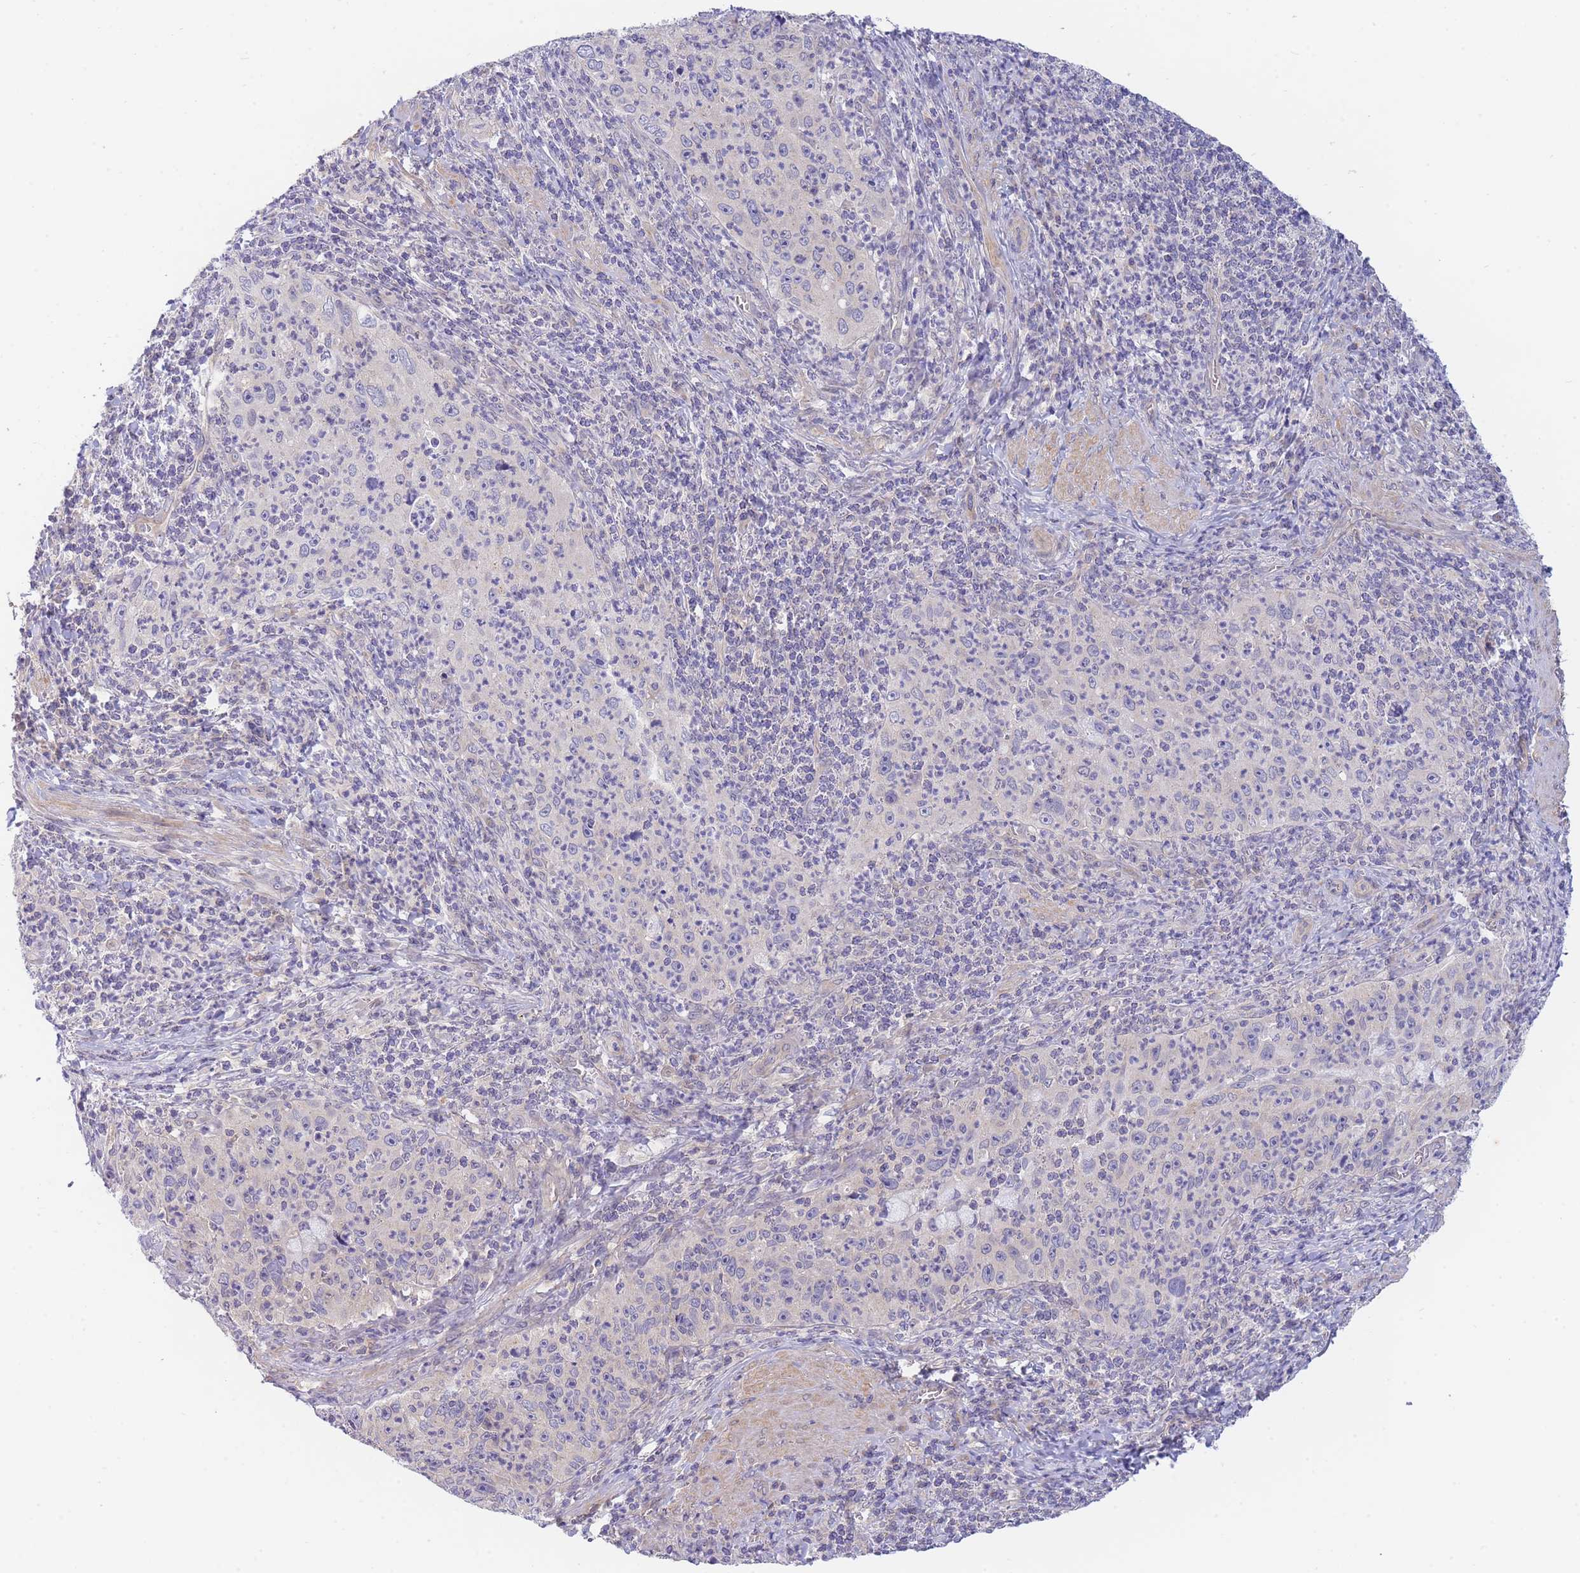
{"staining": {"intensity": "negative", "quantity": "none", "location": "none"}, "tissue": "cervical cancer", "cell_type": "Tumor cells", "image_type": "cancer", "snomed": [{"axis": "morphology", "description": "Squamous cell carcinoma, NOS"}, {"axis": "topography", "description": "Cervix"}], "caption": "Immunohistochemistry of cervical cancer (squamous cell carcinoma) displays no expression in tumor cells.", "gene": "SUGT1", "patient": {"sex": "female", "age": 30}}